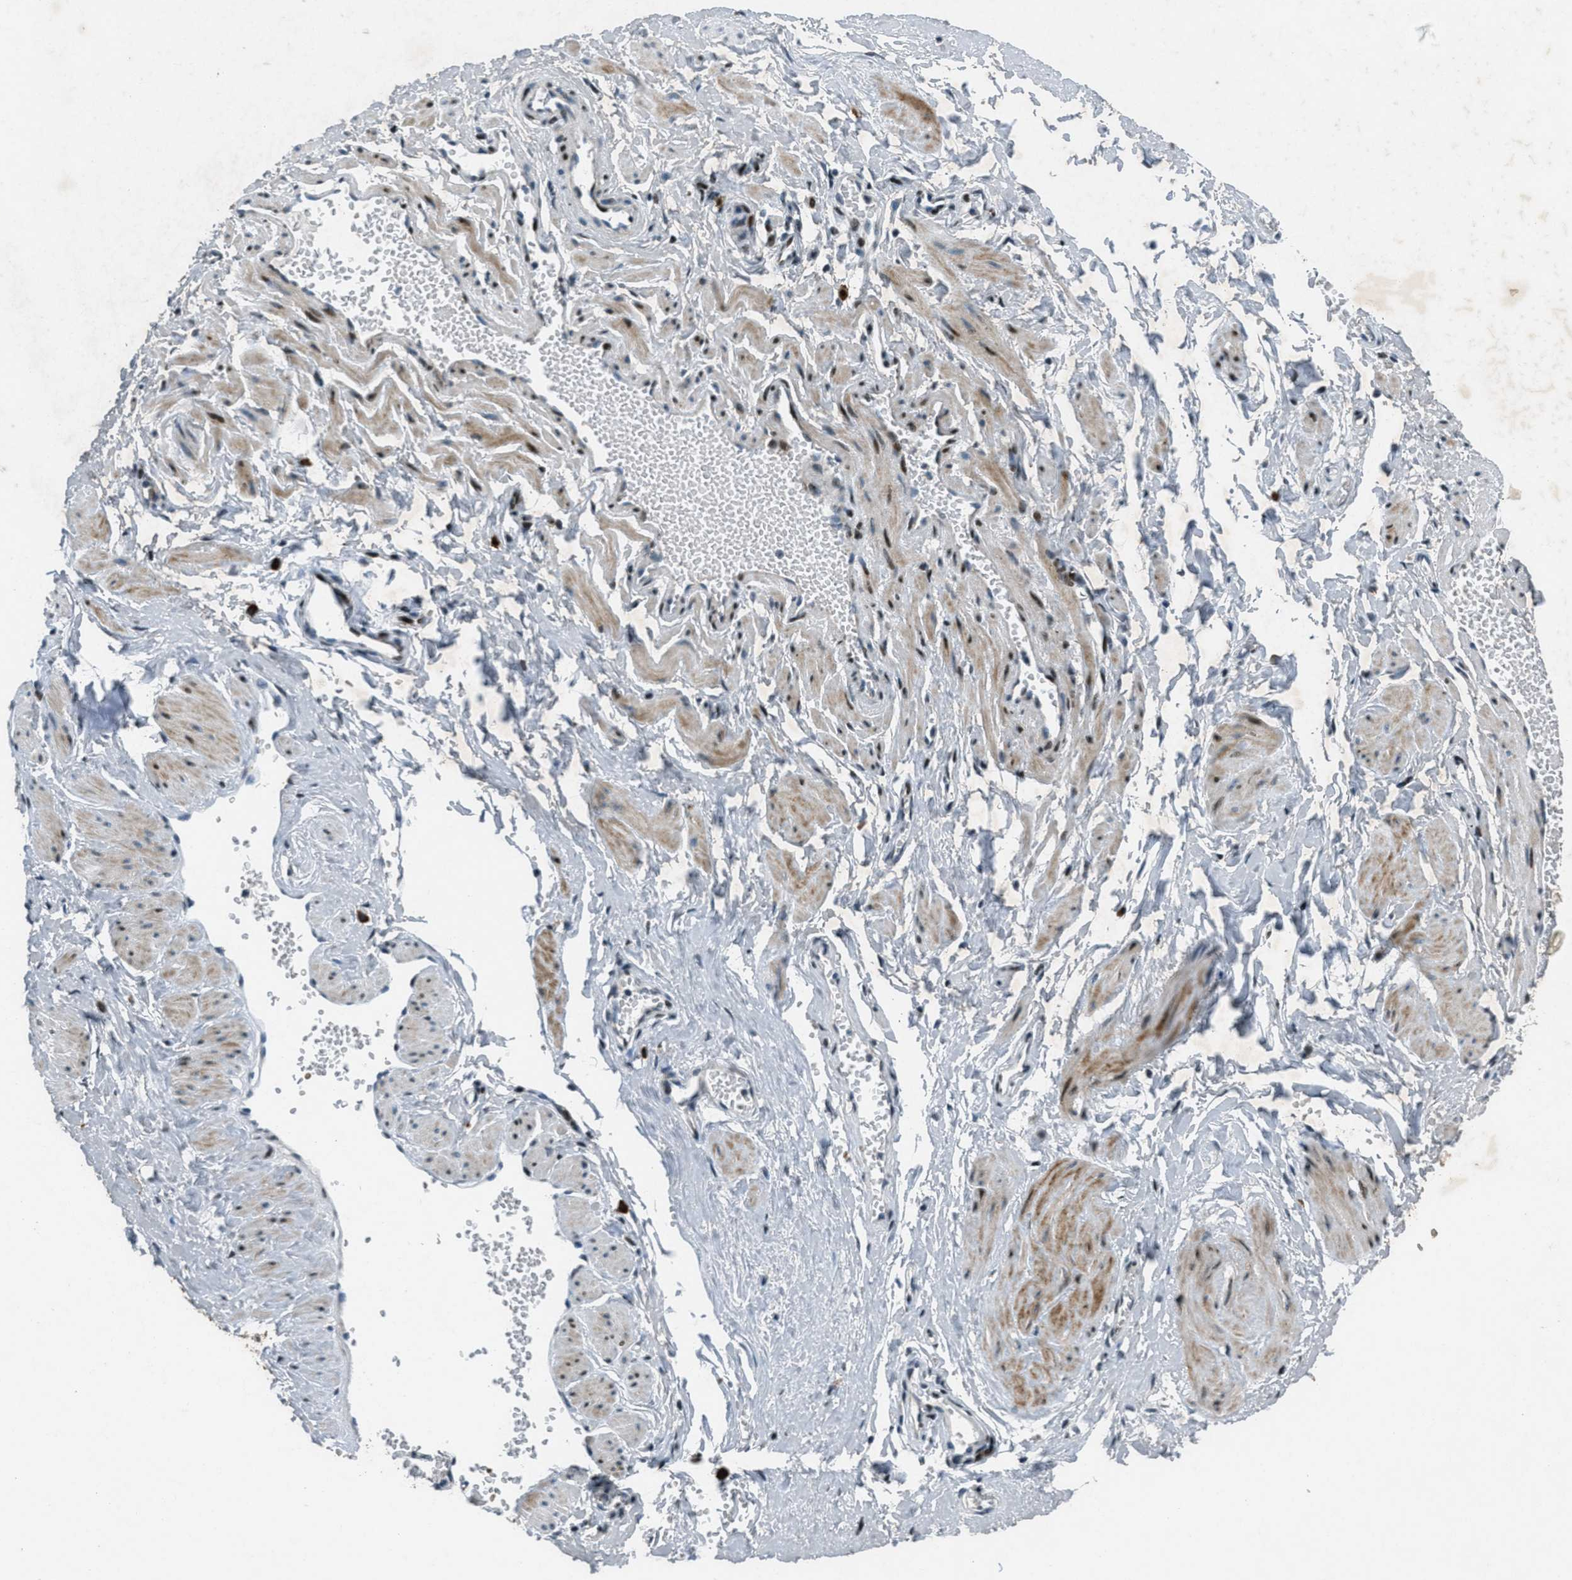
{"staining": {"intensity": "negative", "quantity": "none", "location": "none"}, "tissue": "adipose tissue", "cell_type": "Adipocytes", "image_type": "normal", "snomed": [{"axis": "morphology", "description": "Normal tissue, NOS"}, {"axis": "topography", "description": "Soft tissue"}, {"axis": "topography", "description": "Vascular tissue"}], "caption": "DAB immunohistochemical staining of unremarkable human adipose tissue exhibits no significant expression in adipocytes. (Stains: DAB (3,3'-diaminobenzidine) immunohistochemistry (IHC) with hematoxylin counter stain, Microscopy: brightfield microscopy at high magnification).", "gene": "GPC6", "patient": {"sex": "female", "age": 35}}